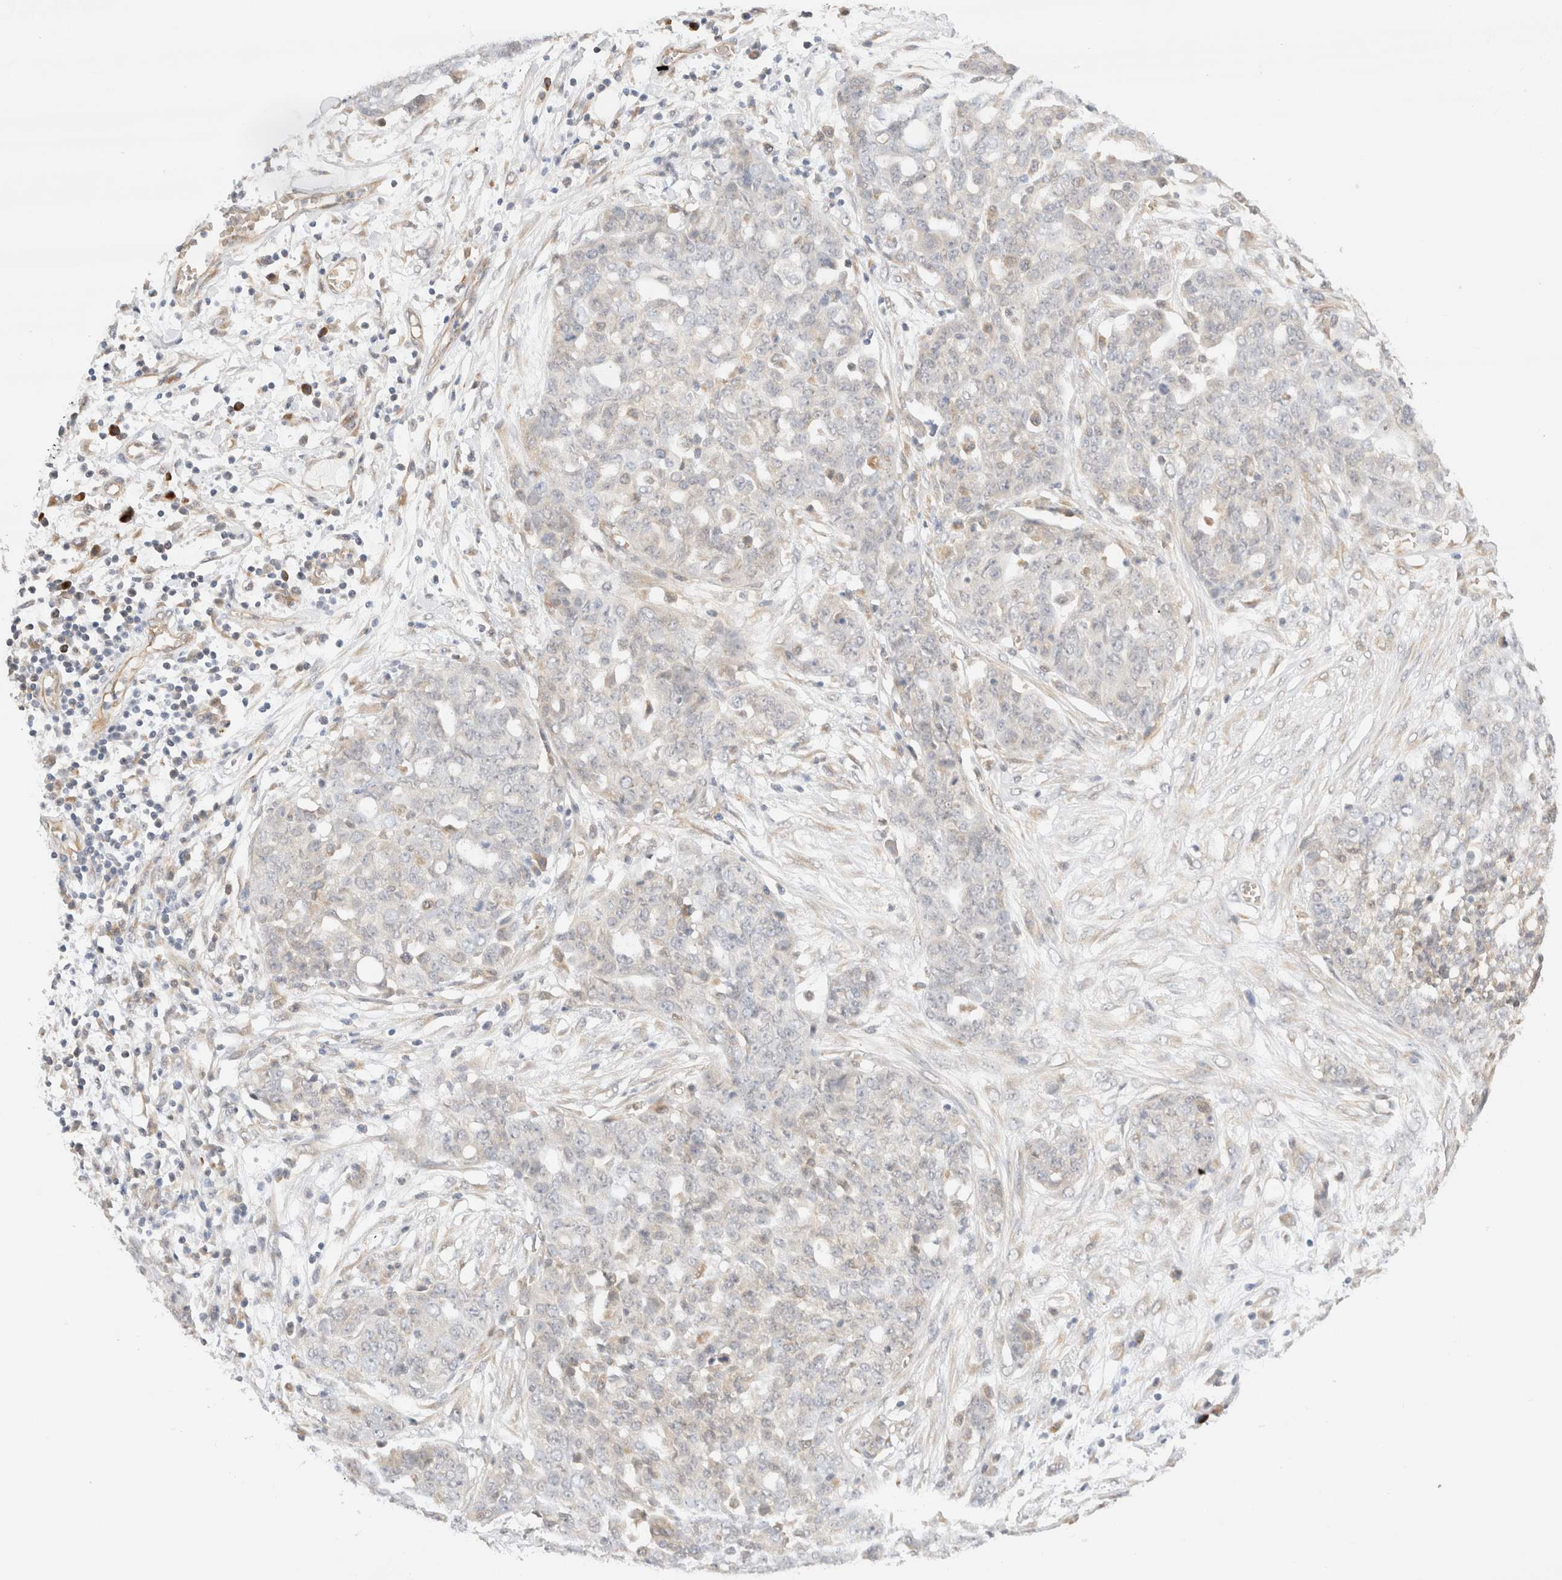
{"staining": {"intensity": "negative", "quantity": "none", "location": "none"}, "tissue": "ovarian cancer", "cell_type": "Tumor cells", "image_type": "cancer", "snomed": [{"axis": "morphology", "description": "Cystadenocarcinoma, serous, NOS"}, {"axis": "topography", "description": "Soft tissue"}, {"axis": "topography", "description": "Ovary"}], "caption": "DAB immunohistochemical staining of human ovarian cancer shows no significant expression in tumor cells. (Brightfield microscopy of DAB (3,3'-diaminobenzidine) IHC at high magnification).", "gene": "SYVN1", "patient": {"sex": "female", "age": 57}}